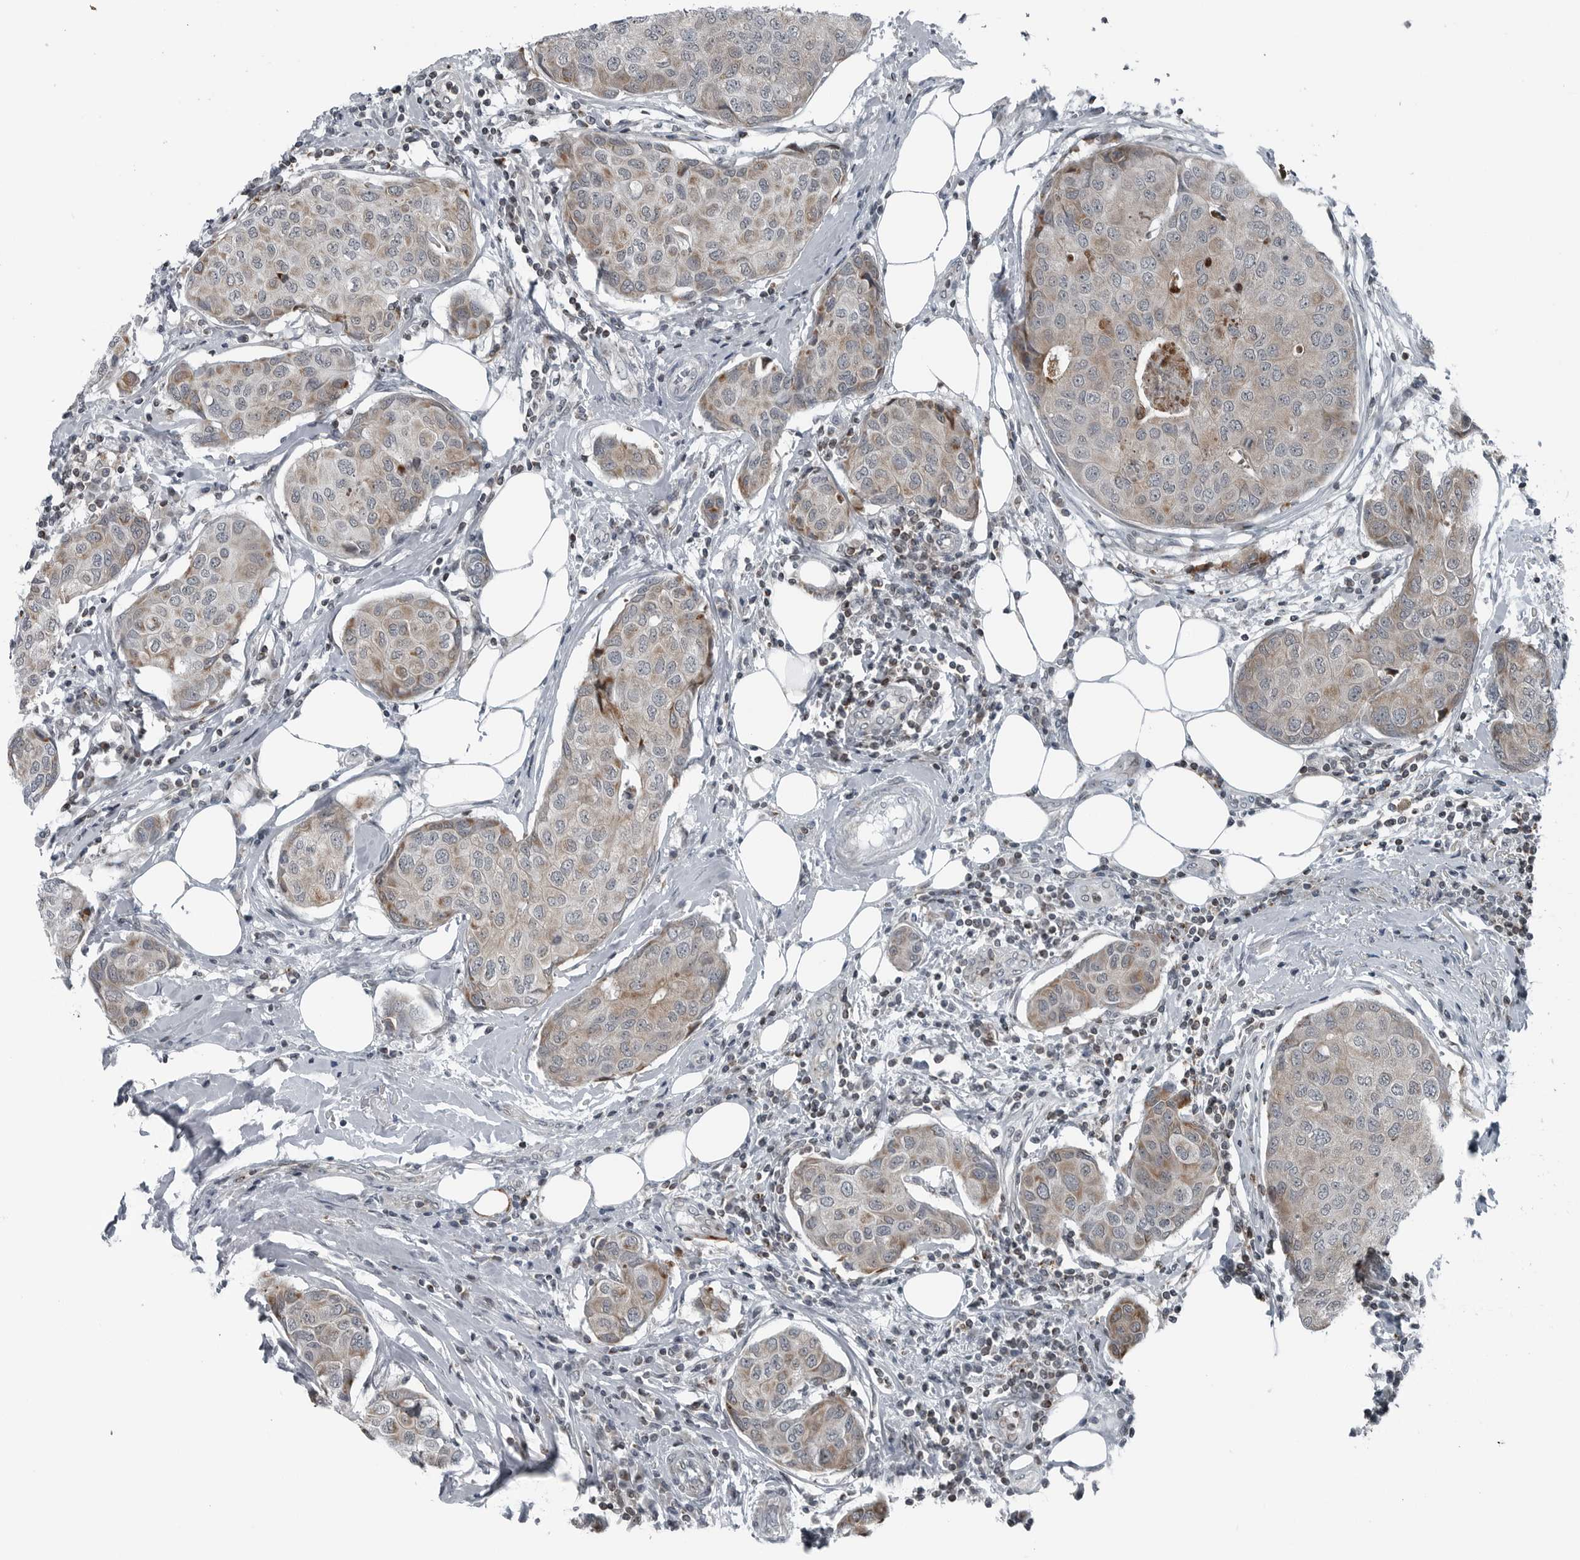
{"staining": {"intensity": "weak", "quantity": ">75%", "location": "cytoplasmic/membranous"}, "tissue": "breast cancer", "cell_type": "Tumor cells", "image_type": "cancer", "snomed": [{"axis": "morphology", "description": "Duct carcinoma"}, {"axis": "topography", "description": "Breast"}], "caption": "Breast cancer stained for a protein (brown) reveals weak cytoplasmic/membranous positive expression in approximately >75% of tumor cells.", "gene": "GAK", "patient": {"sex": "female", "age": 80}}